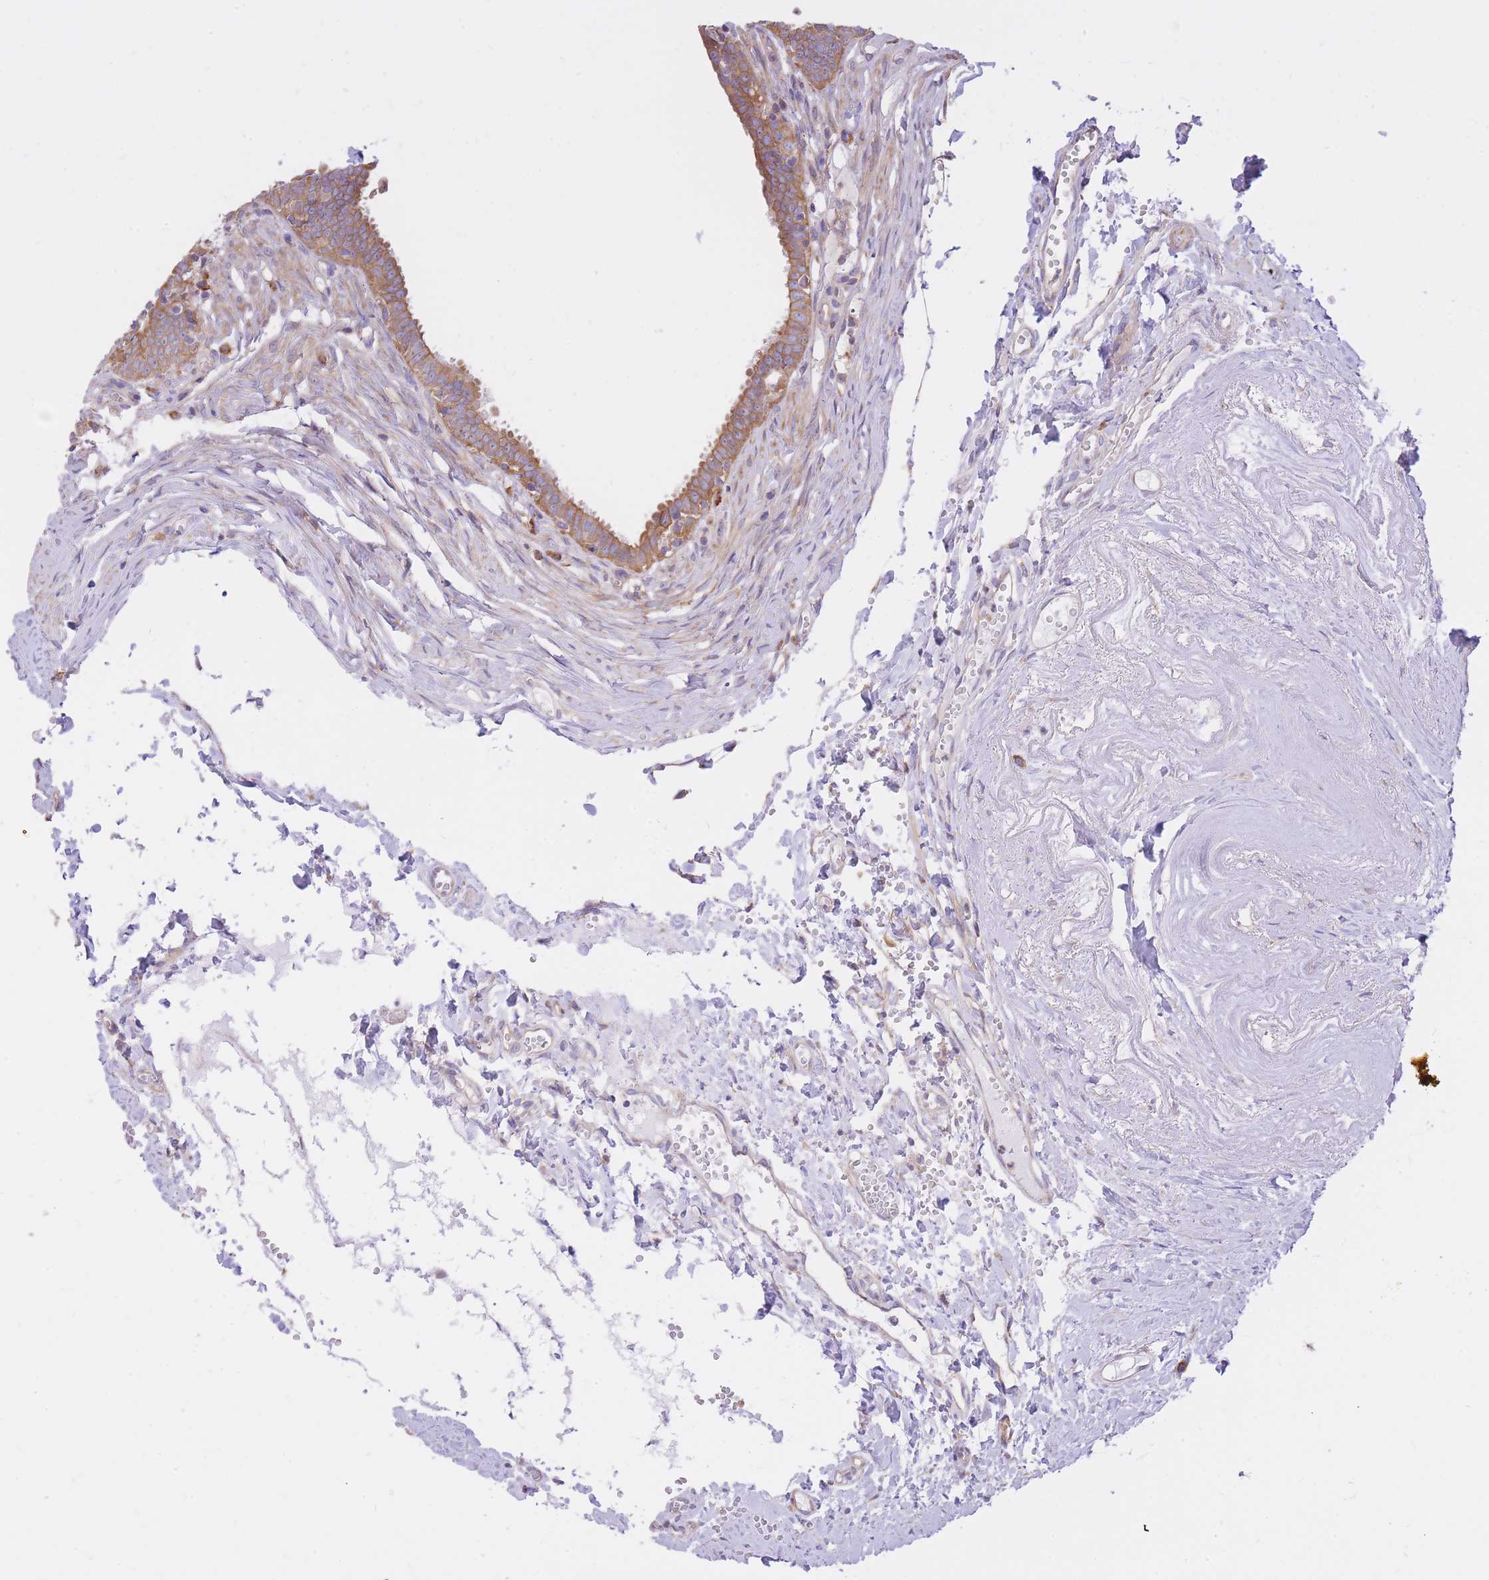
{"staining": {"intensity": "moderate", "quantity": ">75%", "location": "cytoplasmic/membranous"}, "tissue": "fallopian tube", "cell_type": "Glandular cells", "image_type": "normal", "snomed": [{"axis": "morphology", "description": "Normal tissue, NOS"}, {"axis": "morphology", "description": "Carcinoma, NOS"}, {"axis": "topography", "description": "Fallopian tube"}, {"axis": "topography", "description": "Ovary"}], "caption": "Protein expression analysis of unremarkable fallopian tube exhibits moderate cytoplasmic/membranous staining in about >75% of glandular cells. (Brightfield microscopy of DAB IHC at high magnification).", "gene": "GBP7", "patient": {"sex": "female", "age": 59}}